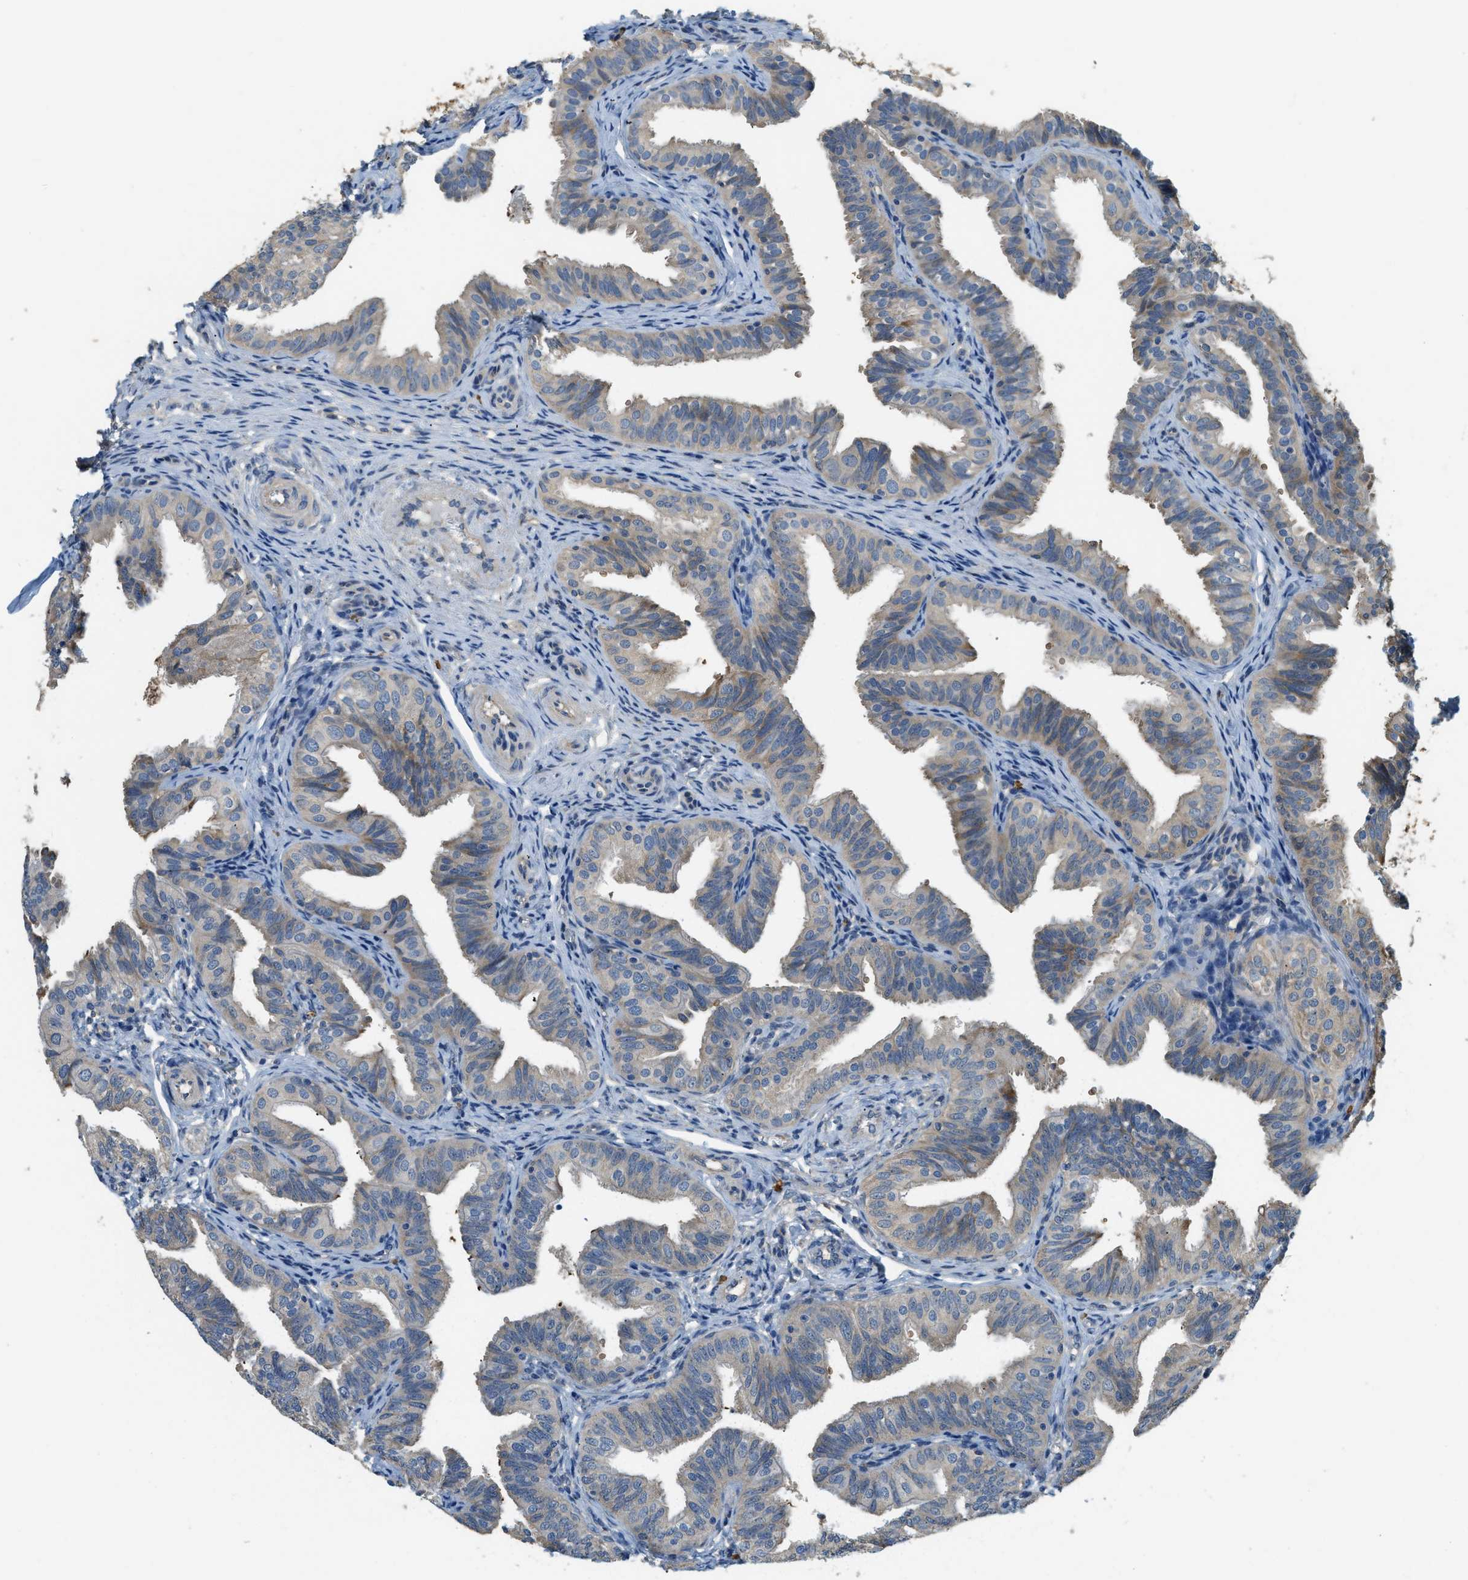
{"staining": {"intensity": "weak", "quantity": "<25%", "location": "cytoplasmic/membranous"}, "tissue": "fallopian tube", "cell_type": "Glandular cells", "image_type": "normal", "snomed": [{"axis": "morphology", "description": "Normal tissue, NOS"}, {"axis": "topography", "description": "Fallopian tube"}], "caption": "An image of fallopian tube stained for a protein reveals no brown staining in glandular cells.", "gene": "CFLAR", "patient": {"sex": "female", "age": 35}}